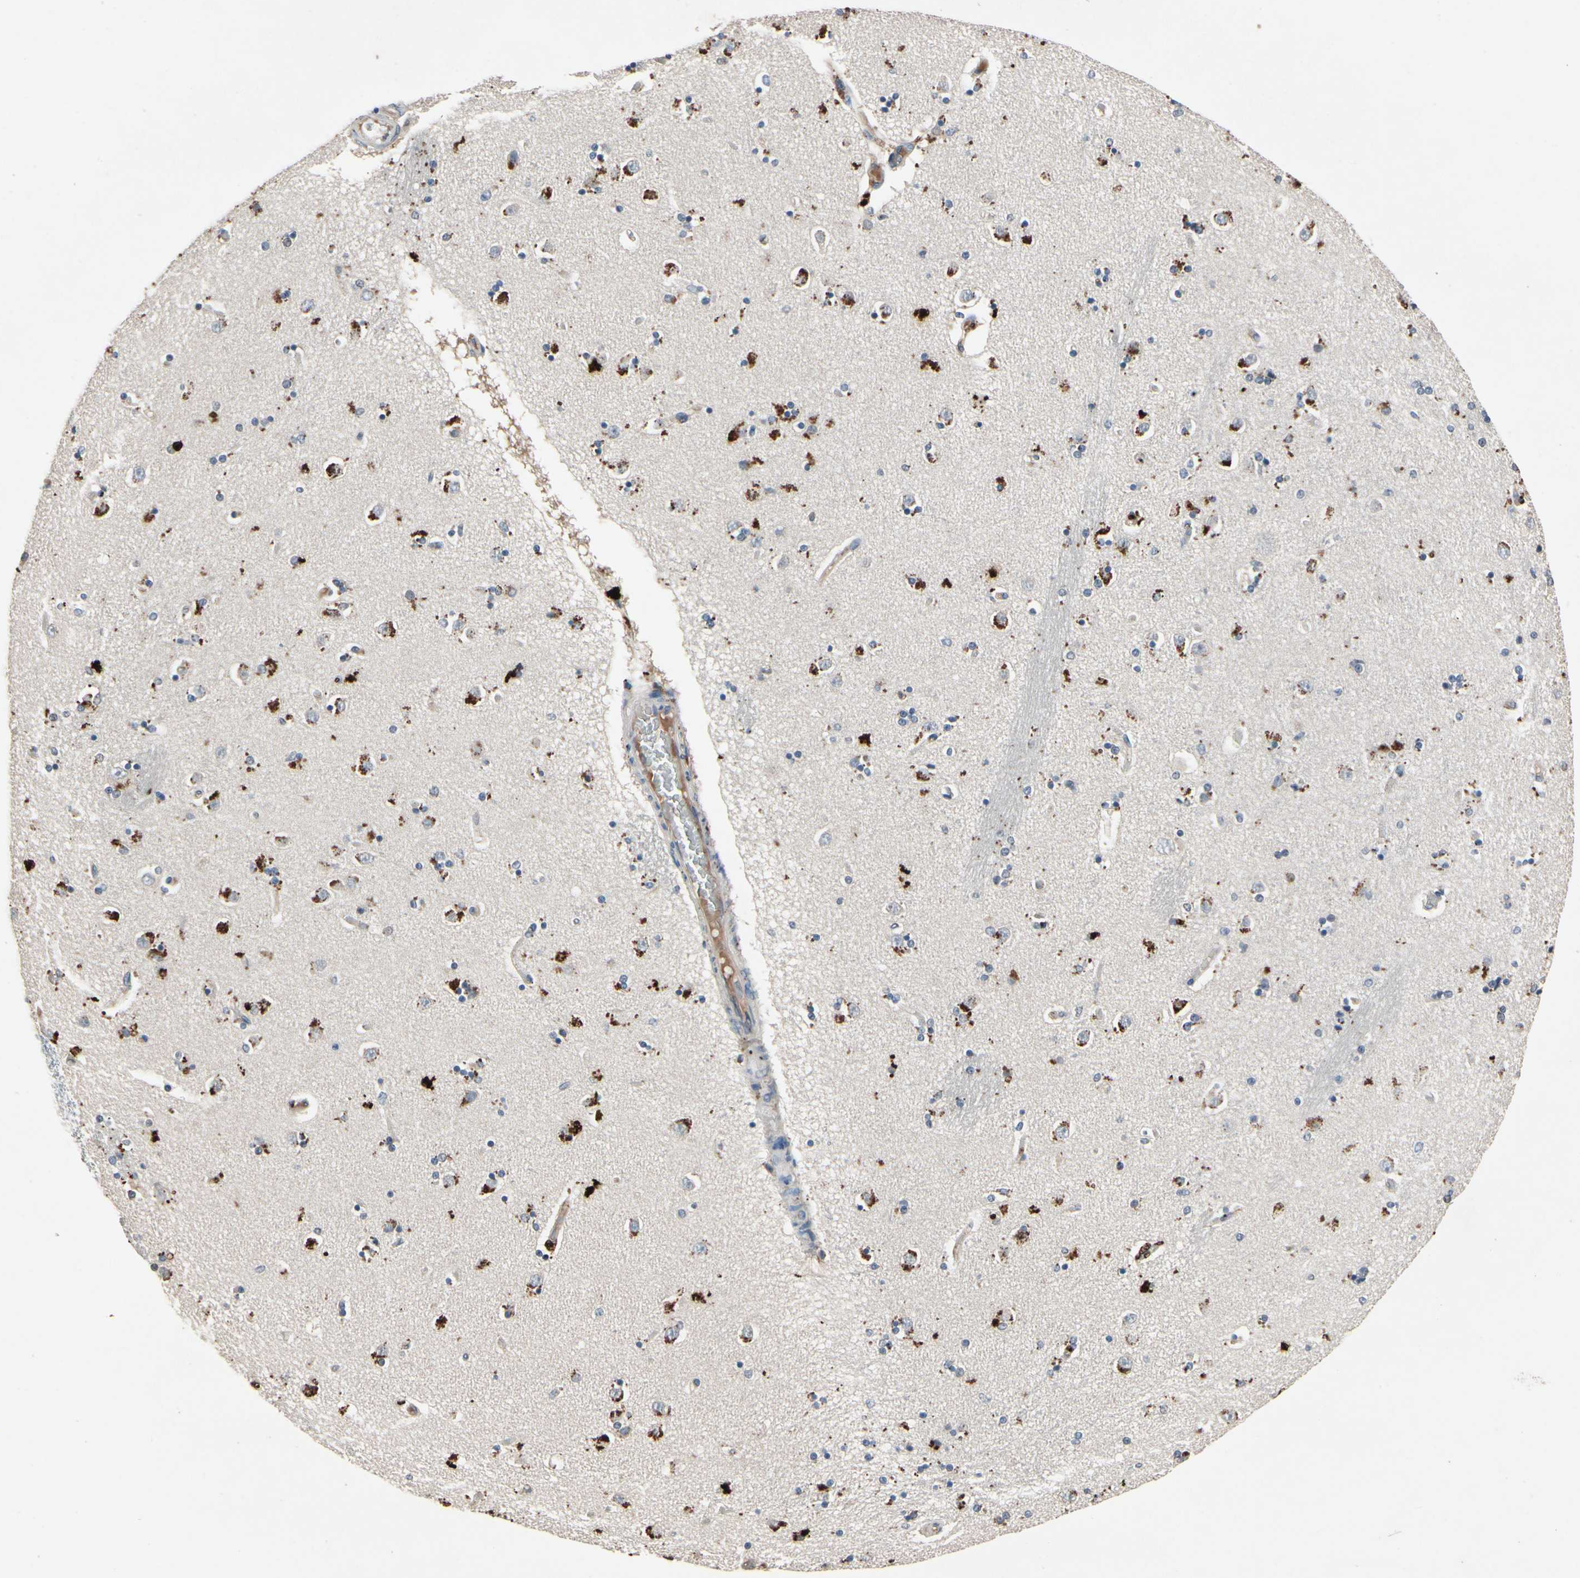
{"staining": {"intensity": "weak", "quantity": "25%-75%", "location": "cytoplasmic/membranous"}, "tissue": "caudate", "cell_type": "Glial cells", "image_type": "normal", "snomed": [{"axis": "morphology", "description": "Normal tissue, NOS"}, {"axis": "topography", "description": "Lateral ventricle wall"}], "caption": "A micrograph of caudate stained for a protein demonstrates weak cytoplasmic/membranous brown staining in glial cells. The staining is performed using DAB (3,3'-diaminobenzidine) brown chromogen to label protein expression. The nuclei are counter-stained blue using hematoxylin.", "gene": "IL1RL1", "patient": {"sex": "female", "age": 54}}